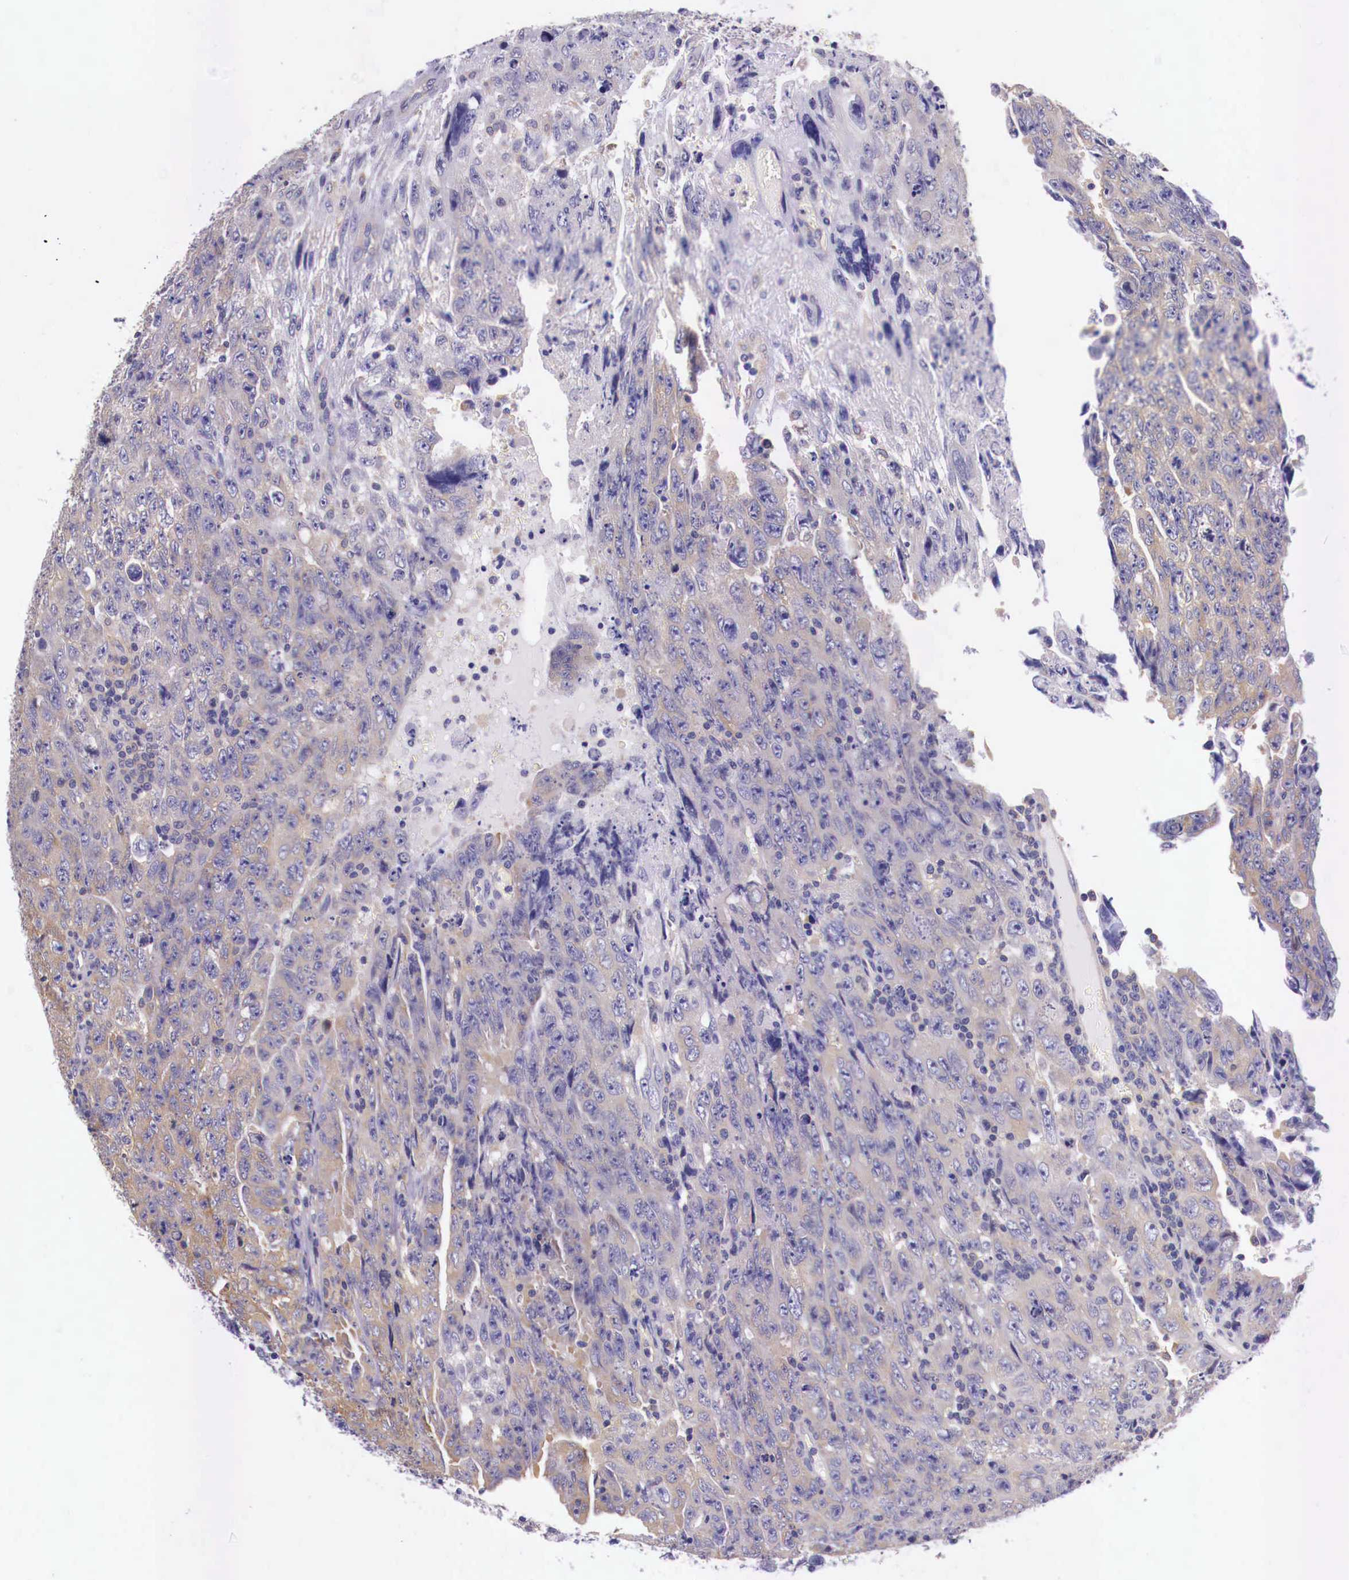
{"staining": {"intensity": "weak", "quantity": "25%-75%", "location": "cytoplasmic/membranous"}, "tissue": "testis cancer", "cell_type": "Tumor cells", "image_type": "cancer", "snomed": [{"axis": "morphology", "description": "Carcinoma, Embryonal, NOS"}, {"axis": "topography", "description": "Testis"}], "caption": "A brown stain shows weak cytoplasmic/membranous expression of a protein in embryonal carcinoma (testis) tumor cells.", "gene": "GRIPAP1", "patient": {"sex": "male", "age": 28}}